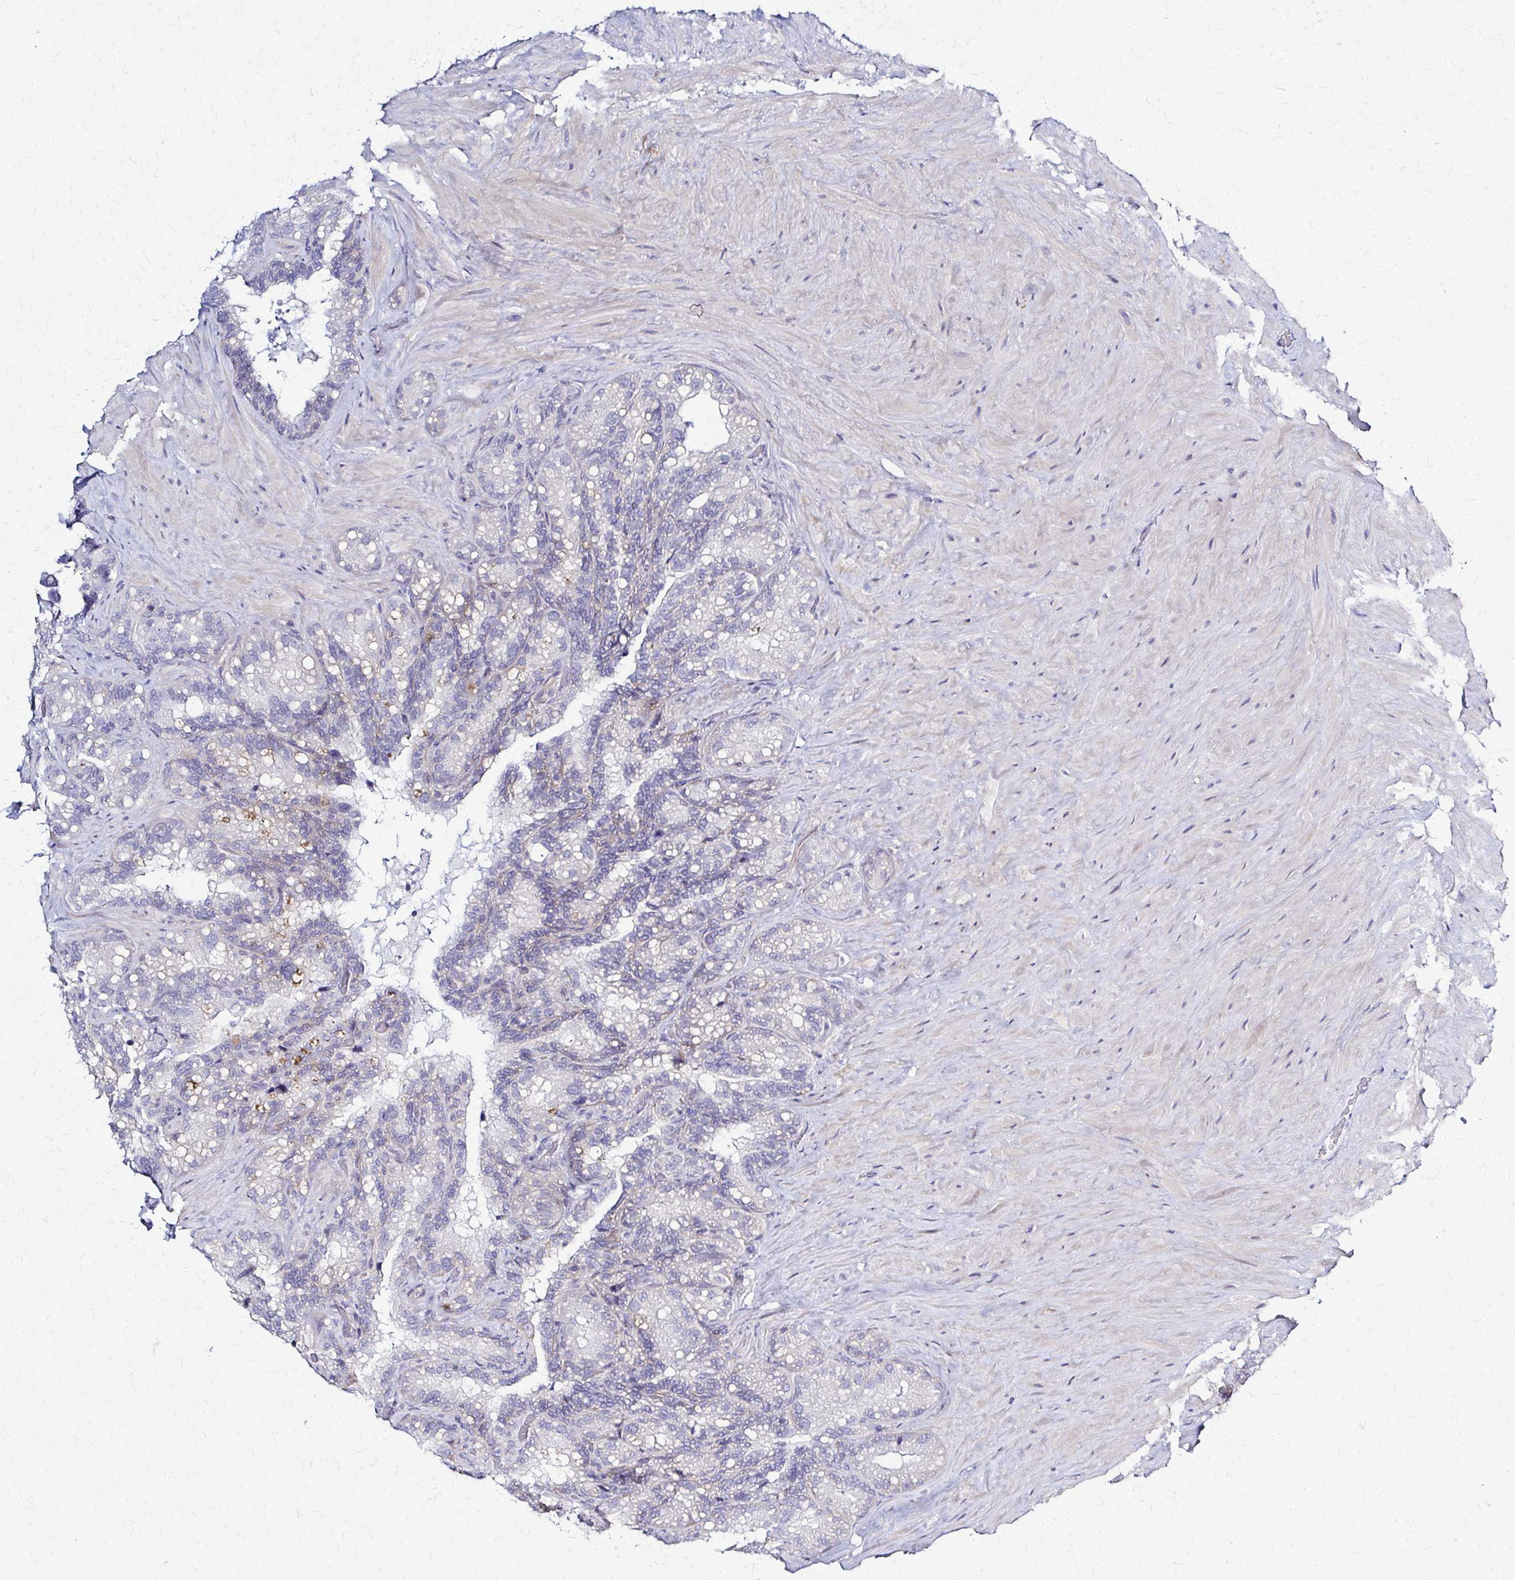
{"staining": {"intensity": "negative", "quantity": "none", "location": "none"}, "tissue": "seminal vesicle", "cell_type": "Glandular cells", "image_type": "normal", "snomed": [{"axis": "morphology", "description": "Normal tissue, NOS"}, {"axis": "topography", "description": "Seminal veicle"}], "caption": "The IHC histopathology image has no significant expression in glandular cells of seminal vesicle.", "gene": "RHOBTB2", "patient": {"sex": "male", "age": 60}}